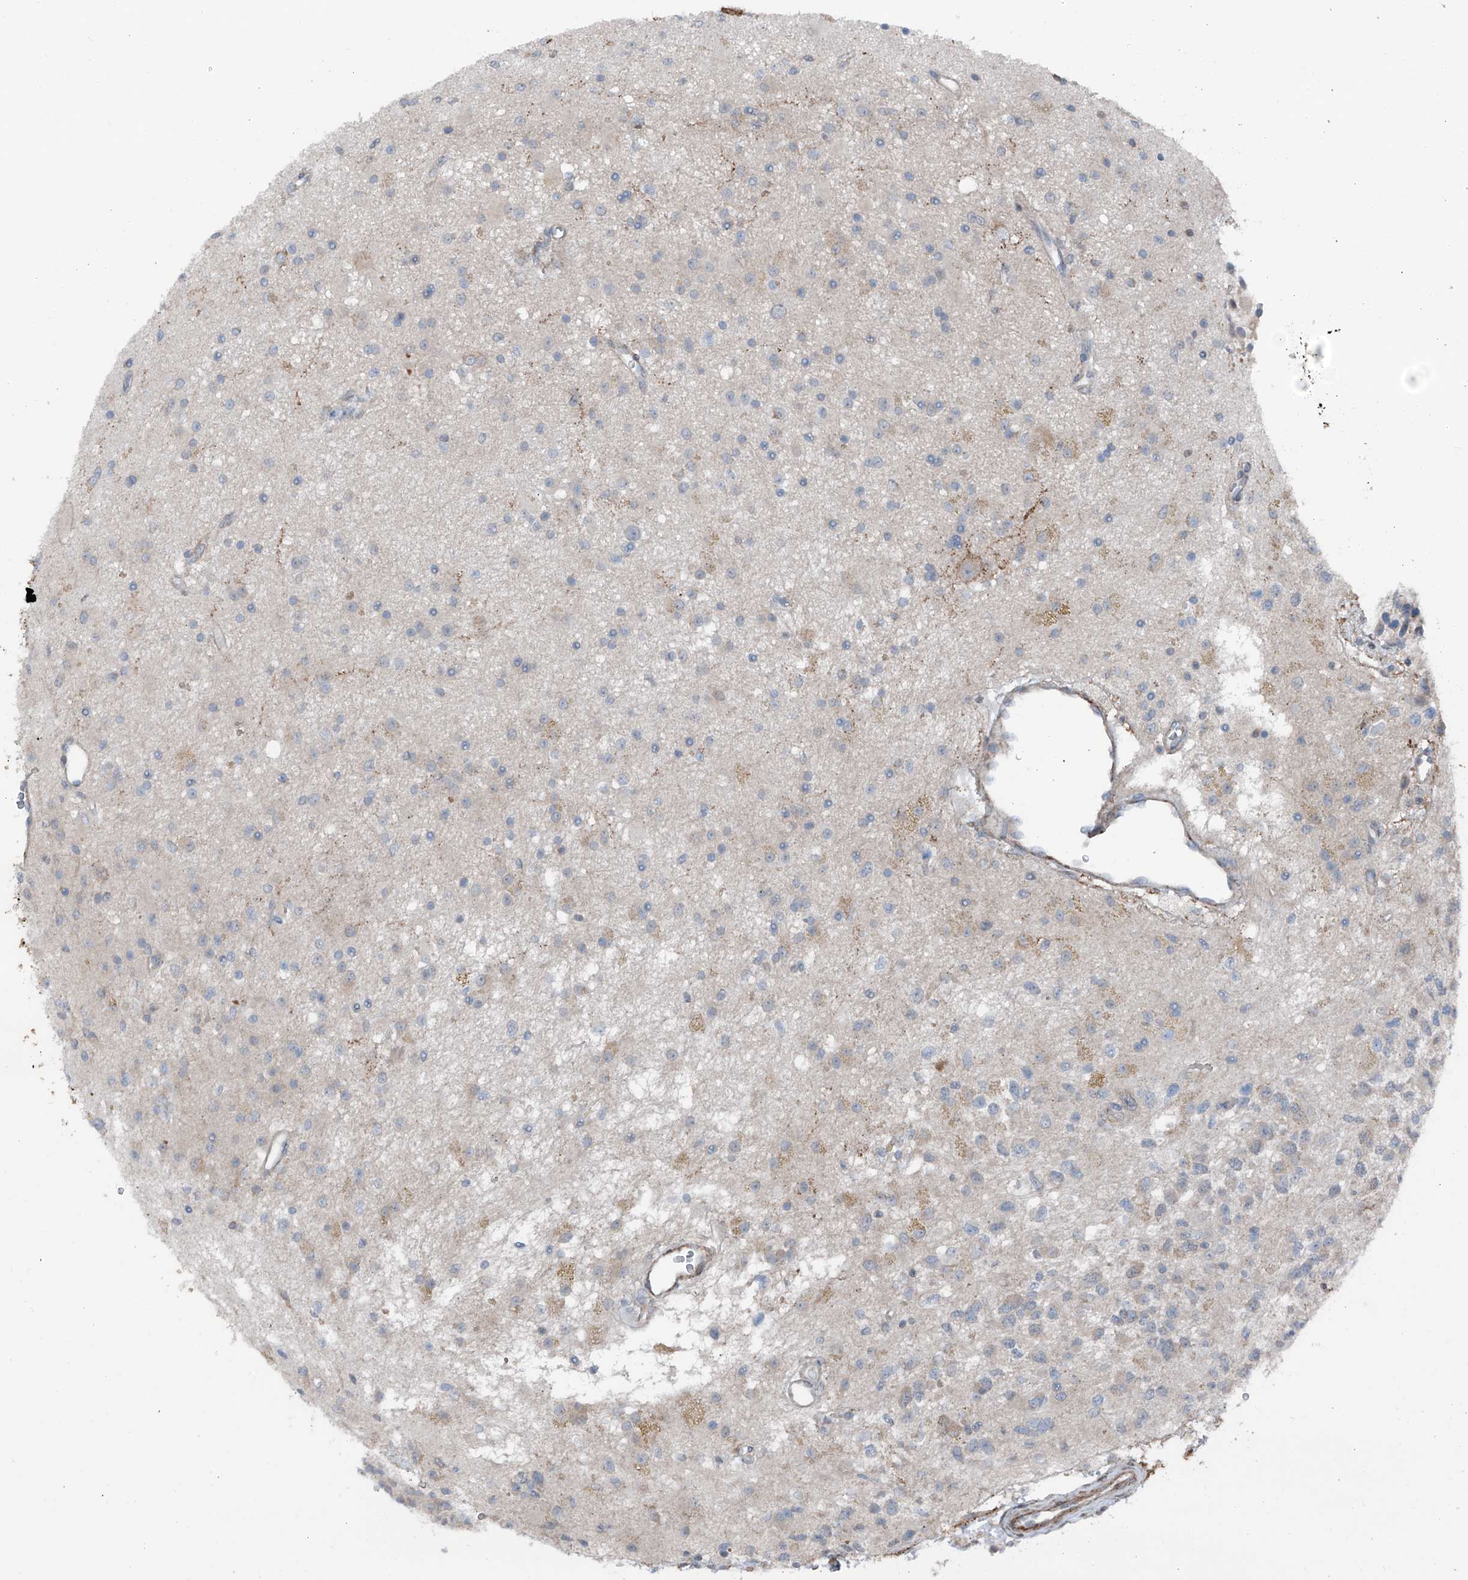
{"staining": {"intensity": "negative", "quantity": "none", "location": "none"}, "tissue": "glioma", "cell_type": "Tumor cells", "image_type": "cancer", "snomed": [{"axis": "morphology", "description": "Glioma, malignant, High grade"}, {"axis": "topography", "description": "Brain"}], "caption": "Tumor cells are negative for protein expression in human high-grade glioma (malignant).", "gene": "HSPB11", "patient": {"sex": "male", "age": 34}}